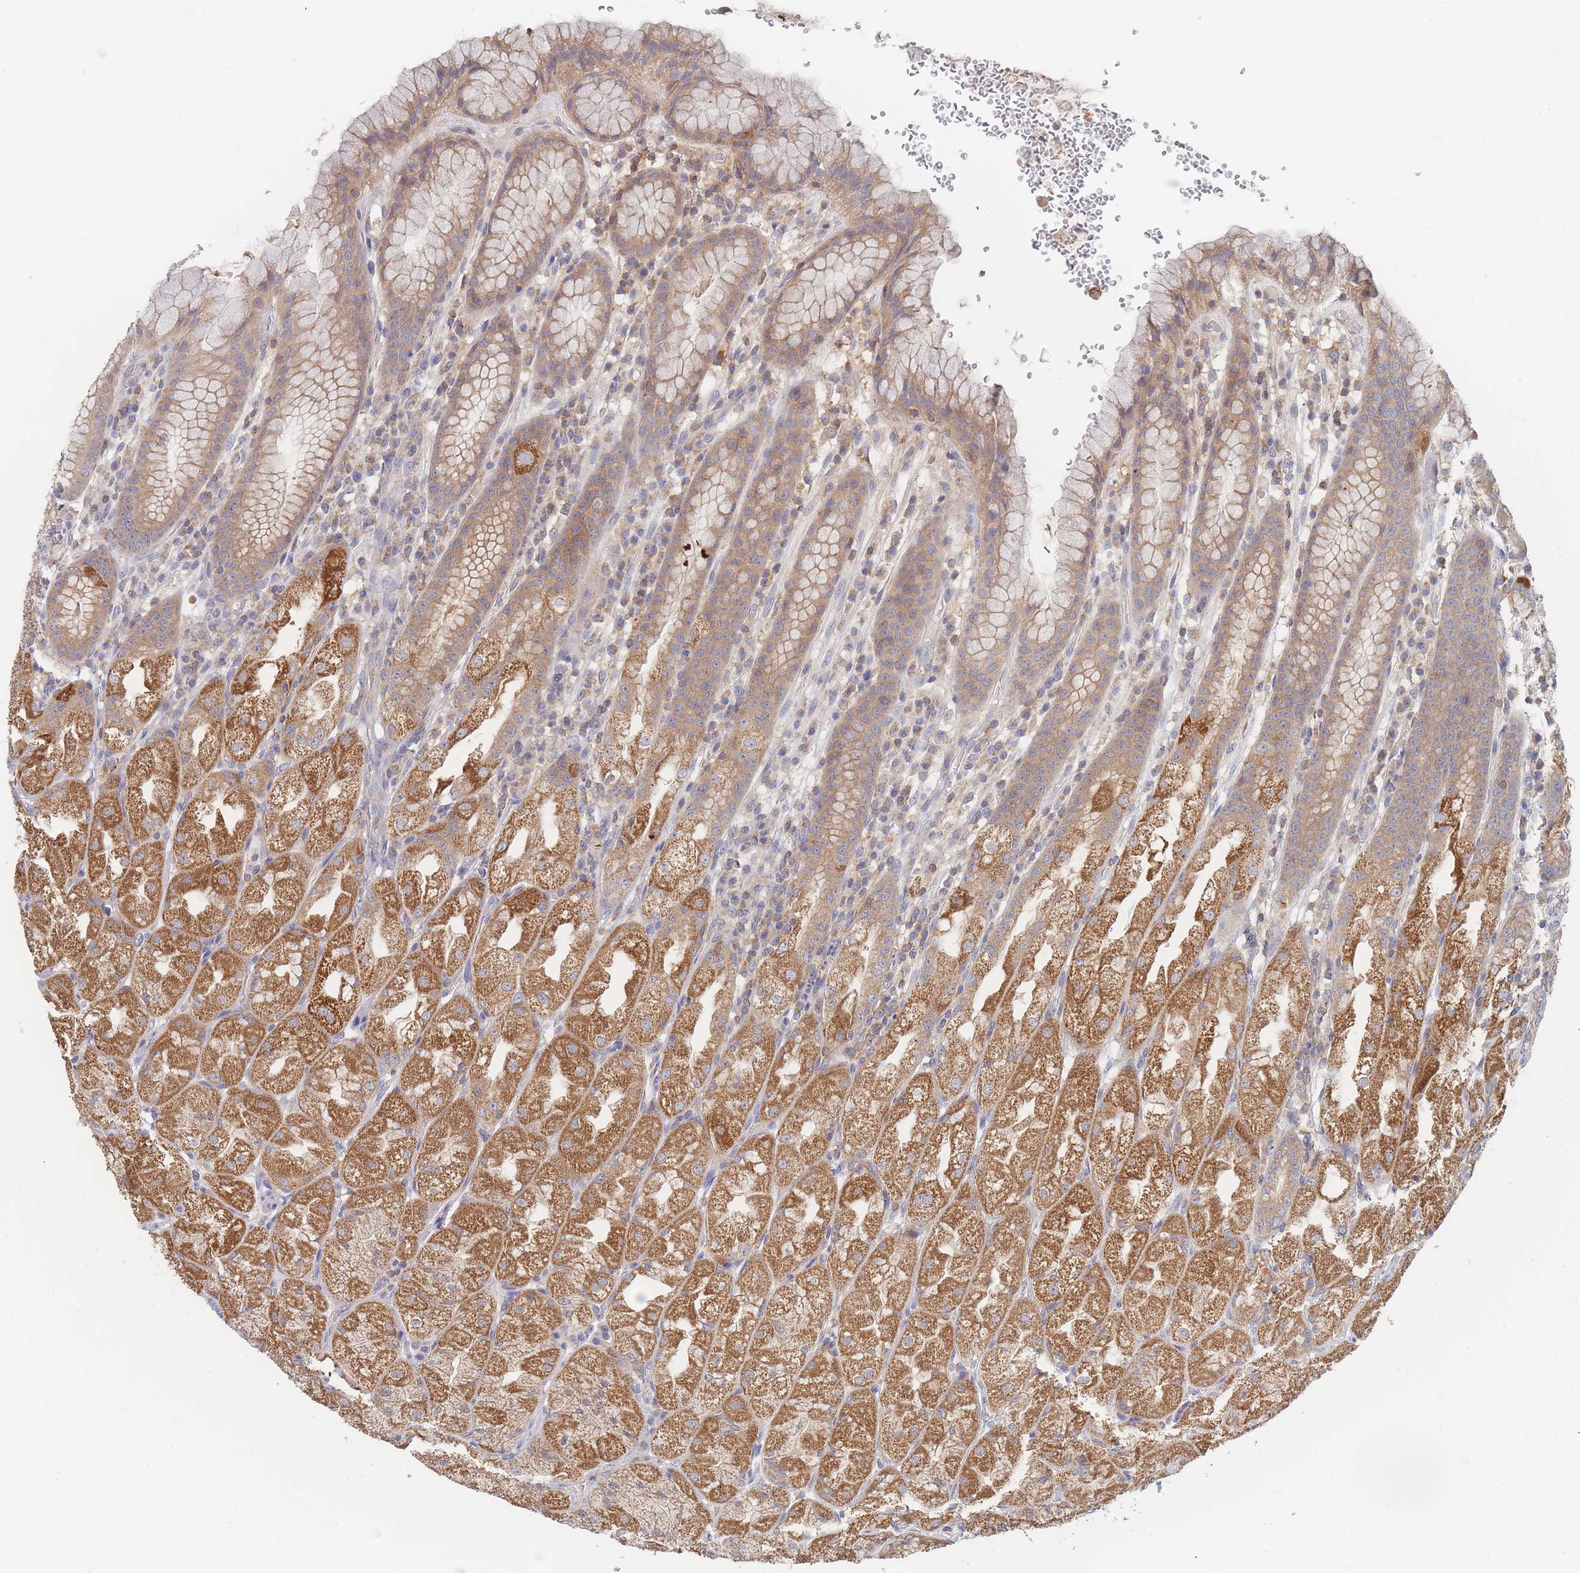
{"staining": {"intensity": "strong", "quantity": "25%-75%", "location": "cytoplasmic/membranous"}, "tissue": "stomach", "cell_type": "Glandular cells", "image_type": "normal", "snomed": [{"axis": "morphology", "description": "Normal tissue, NOS"}, {"axis": "topography", "description": "Stomach, upper"}], "caption": "DAB (3,3'-diaminobenzidine) immunohistochemical staining of unremarkable stomach reveals strong cytoplasmic/membranous protein positivity in about 25%-75% of glandular cells.", "gene": "PPP6C", "patient": {"sex": "male", "age": 52}}